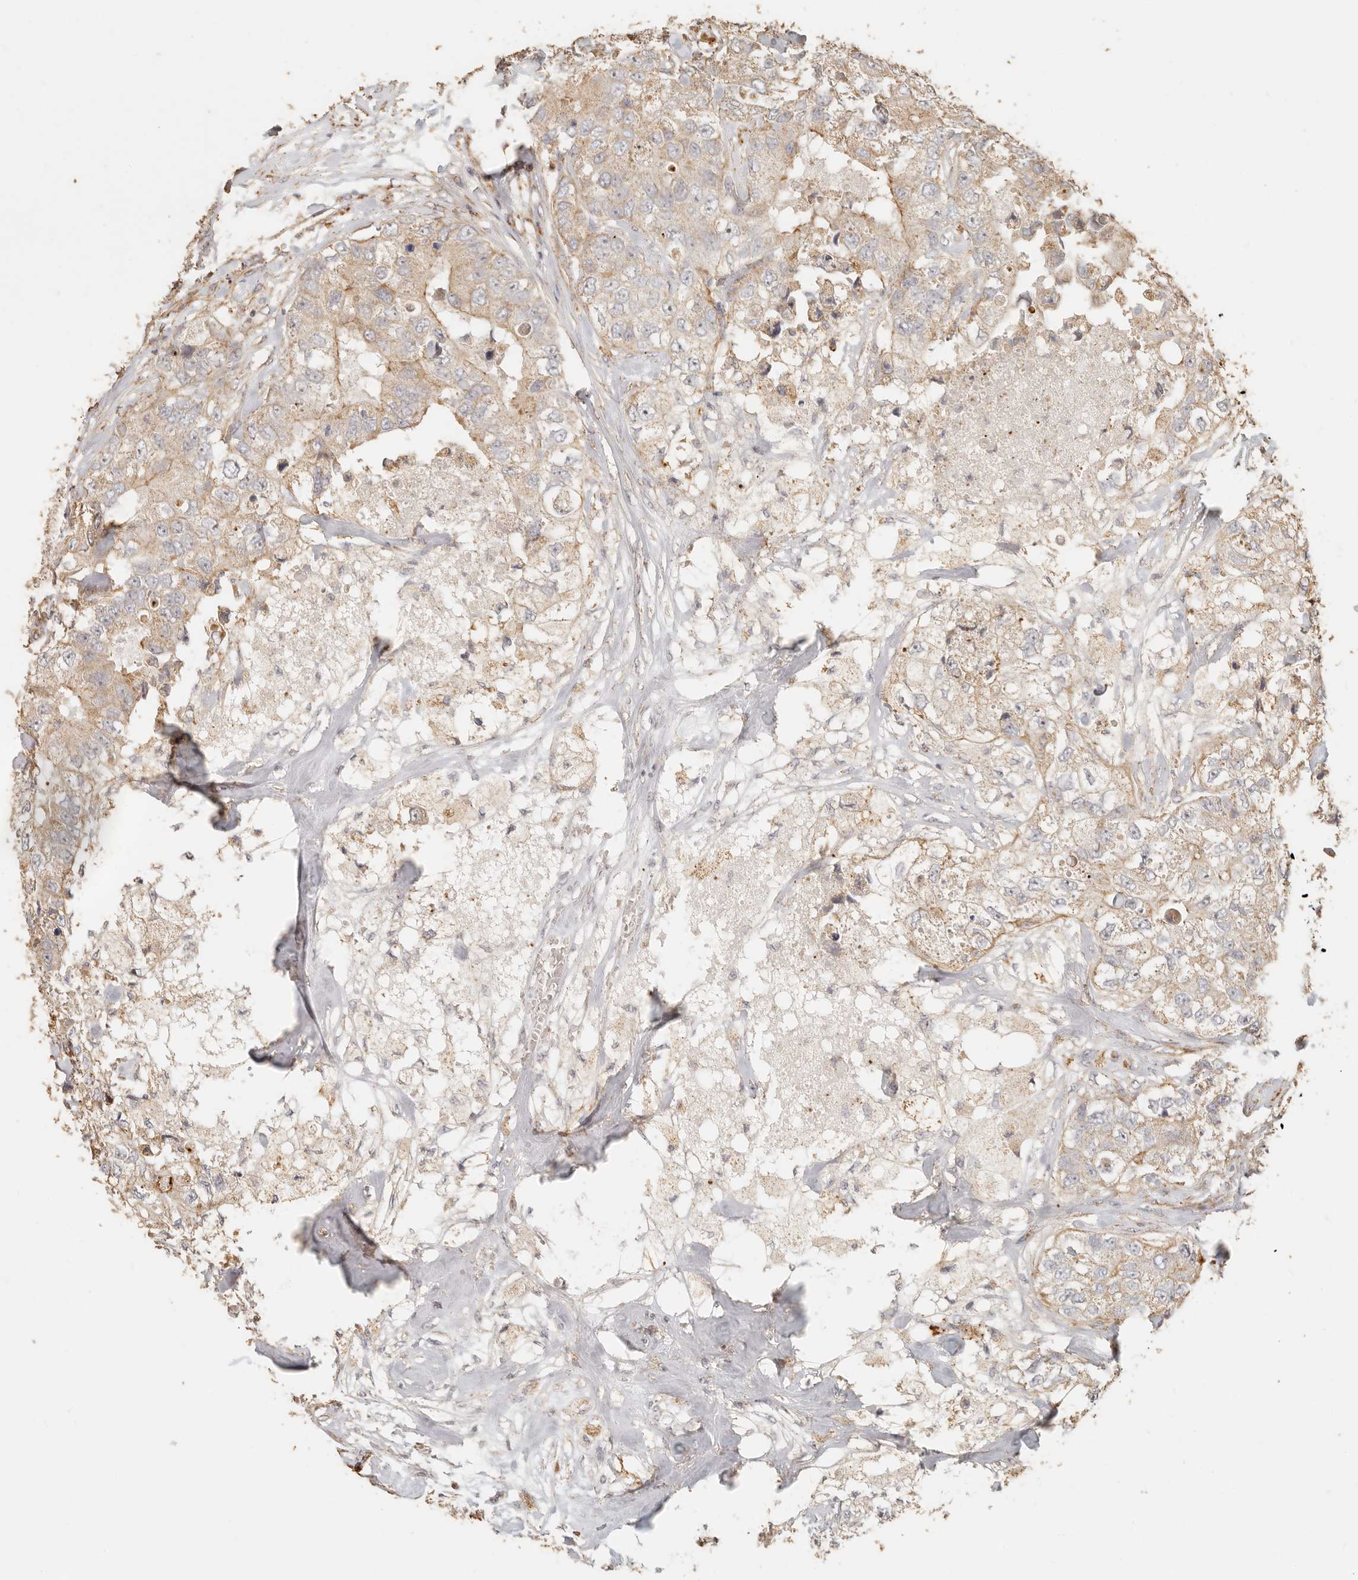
{"staining": {"intensity": "weak", "quantity": "25%-75%", "location": "cytoplasmic/membranous"}, "tissue": "breast cancer", "cell_type": "Tumor cells", "image_type": "cancer", "snomed": [{"axis": "morphology", "description": "Duct carcinoma"}, {"axis": "topography", "description": "Breast"}], "caption": "Immunohistochemical staining of breast cancer reveals low levels of weak cytoplasmic/membranous protein positivity in about 25%-75% of tumor cells.", "gene": "PTPN22", "patient": {"sex": "female", "age": 62}}